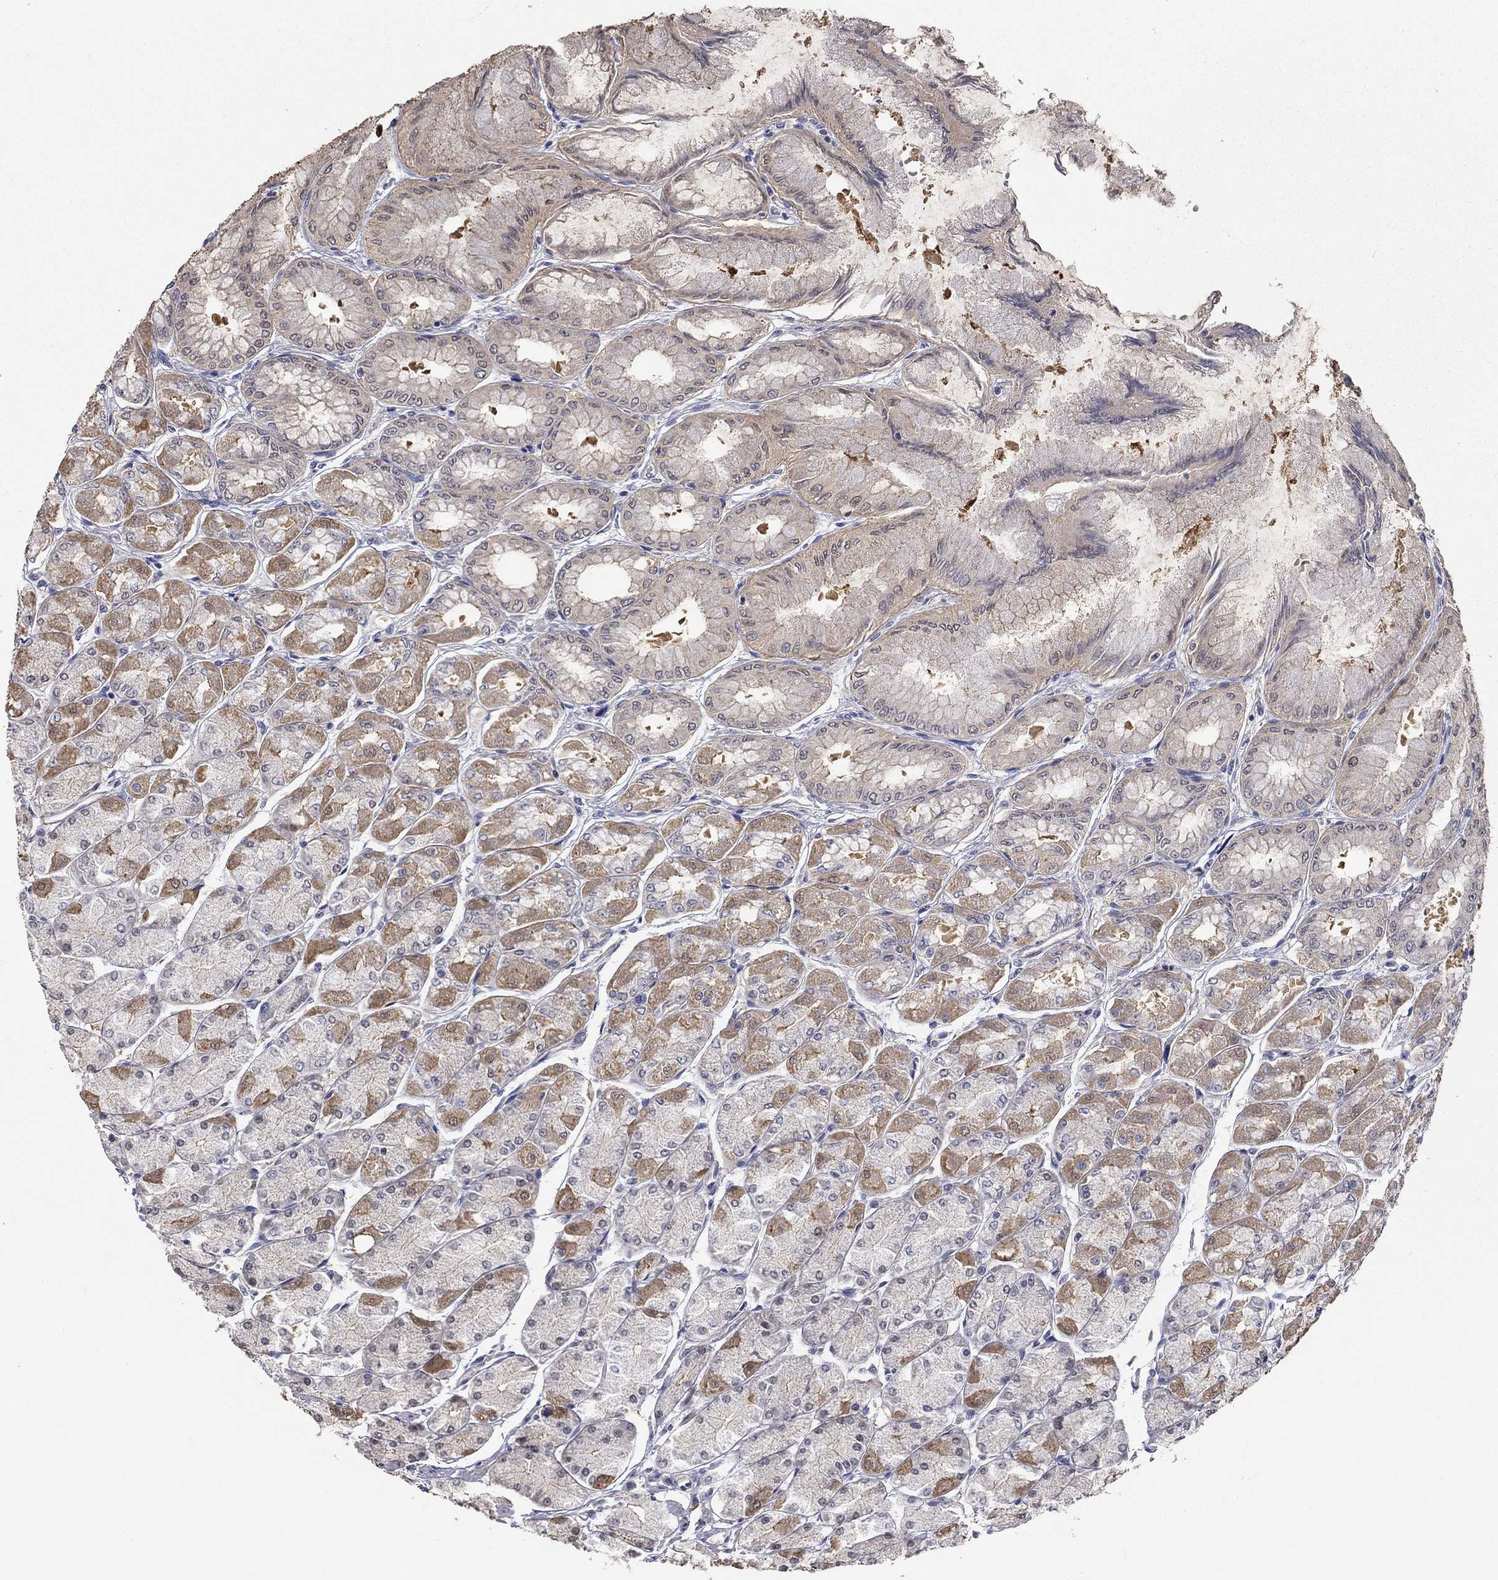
{"staining": {"intensity": "moderate", "quantity": "25%-75%", "location": "cytoplasmic/membranous"}, "tissue": "stomach", "cell_type": "Glandular cells", "image_type": "normal", "snomed": [{"axis": "morphology", "description": "Normal tissue, NOS"}, {"axis": "topography", "description": "Stomach, upper"}], "caption": "A histopathology image showing moderate cytoplasmic/membranous staining in about 25%-75% of glandular cells in benign stomach, as visualized by brown immunohistochemical staining.", "gene": "GRK7", "patient": {"sex": "male", "age": 60}}